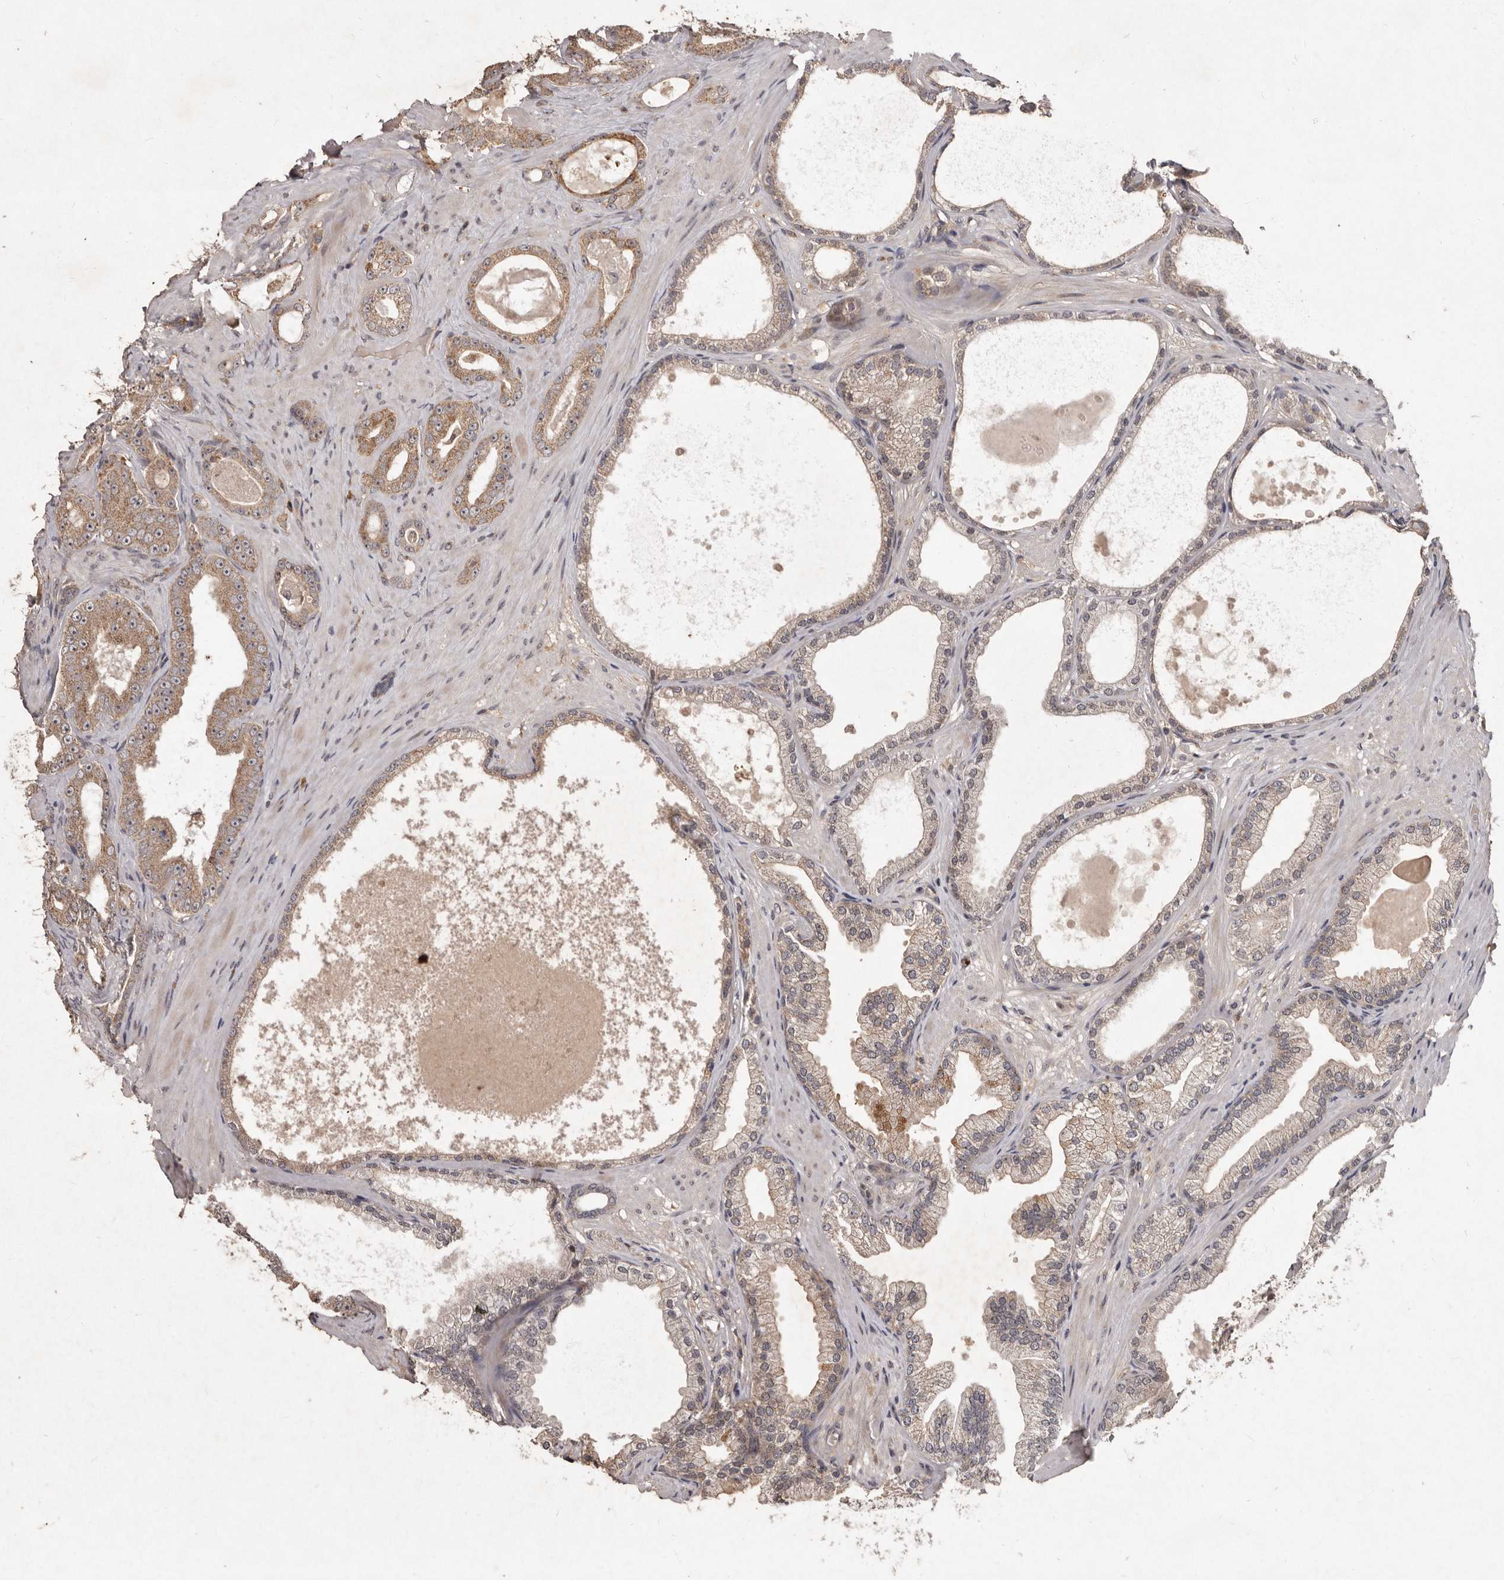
{"staining": {"intensity": "moderate", "quantity": ">75%", "location": "cytoplasmic/membranous"}, "tissue": "prostate cancer", "cell_type": "Tumor cells", "image_type": "cancer", "snomed": [{"axis": "morphology", "description": "Adenocarcinoma, Low grade"}, {"axis": "topography", "description": "Prostate"}], "caption": "Protein staining exhibits moderate cytoplasmic/membranous positivity in approximately >75% of tumor cells in prostate adenocarcinoma (low-grade). (DAB IHC with brightfield microscopy, high magnification).", "gene": "FLAD1", "patient": {"sex": "male", "age": 63}}